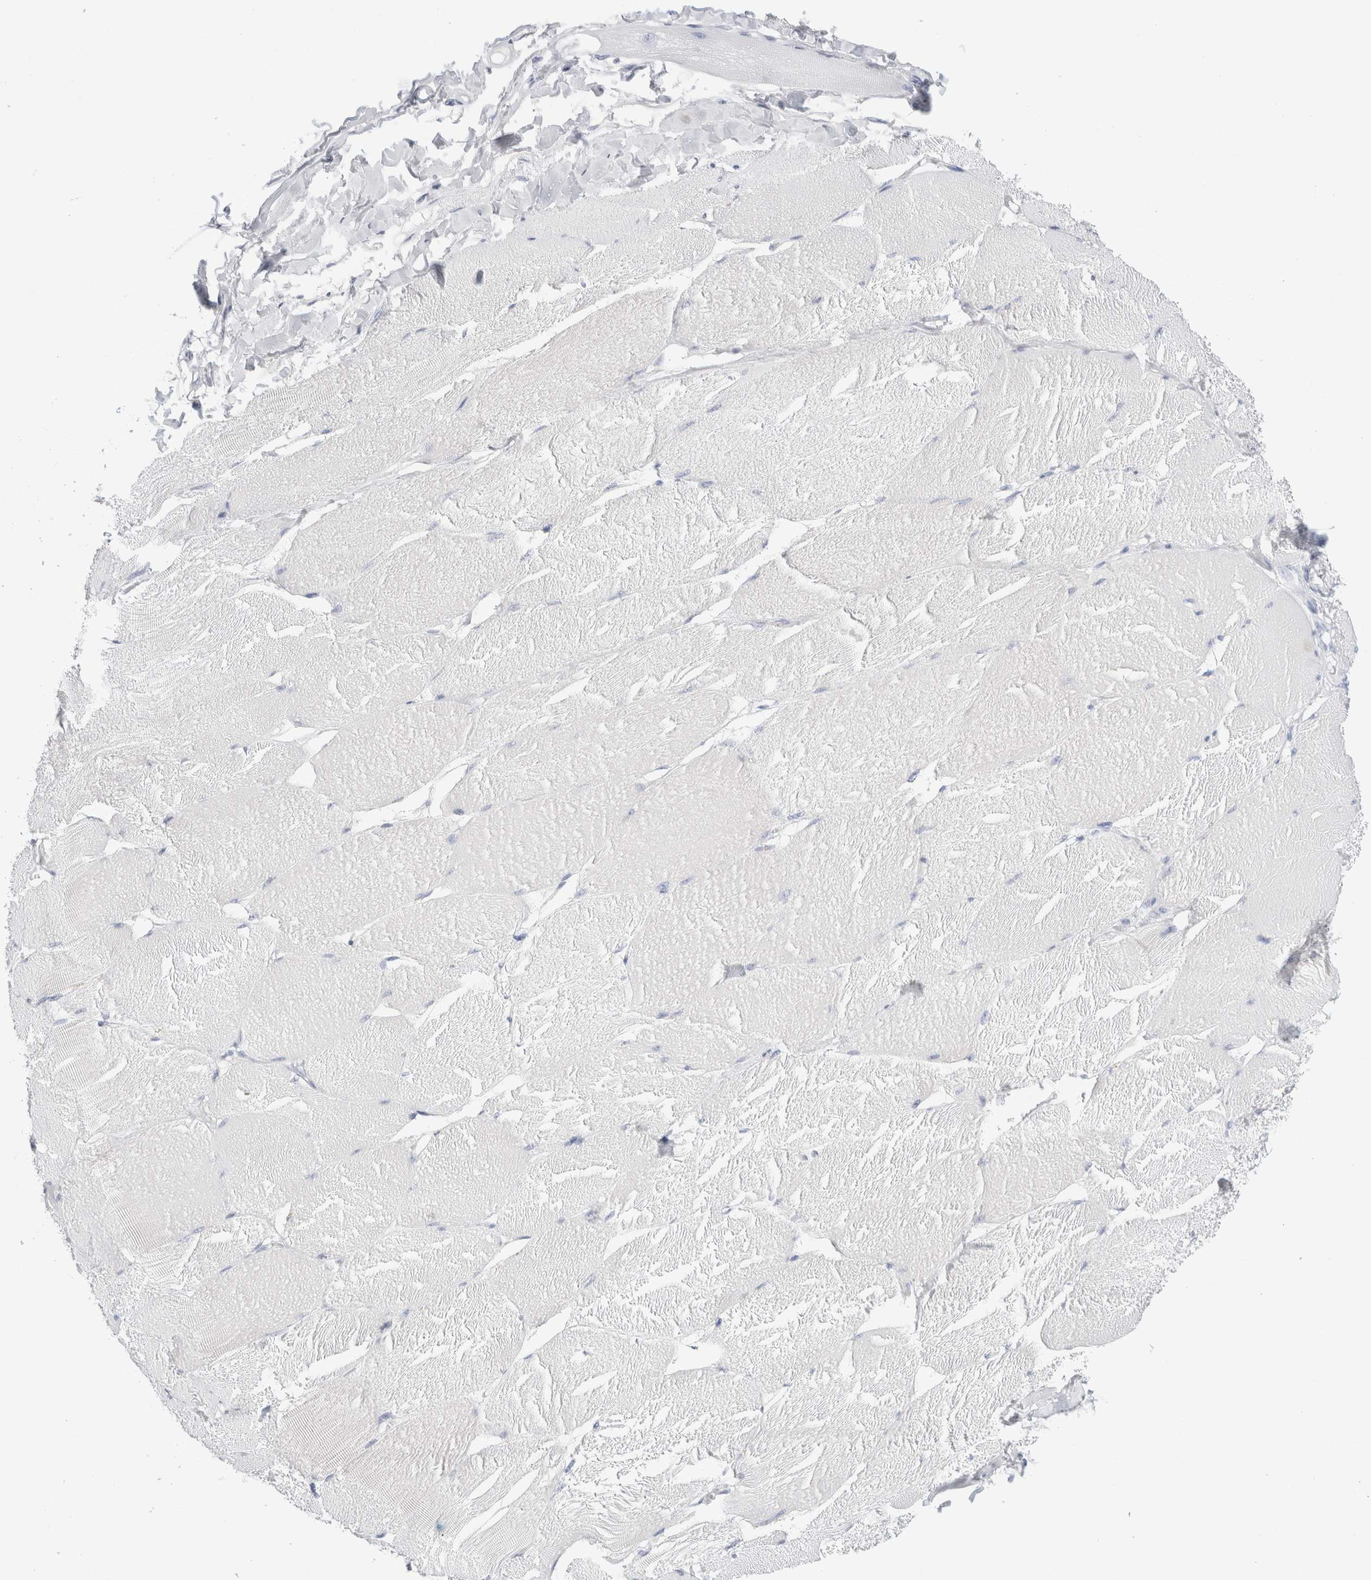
{"staining": {"intensity": "negative", "quantity": "none", "location": "none"}, "tissue": "skeletal muscle", "cell_type": "Myocytes", "image_type": "normal", "snomed": [{"axis": "morphology", "description": "Normal tissue, NOS"}, {"axis": "topography", "description": "Skin"}, {"axis": "topography", "description": "Skeletal muscle"}], "caption": "DAB immunohistochemical staining of benign skeletal muscle displays no significant positivity in myocytes. (DAB IHC with hematoxylin counter stain).", "gene": "ECHDC2", "patient": {"sex": "male", "age": 83}}